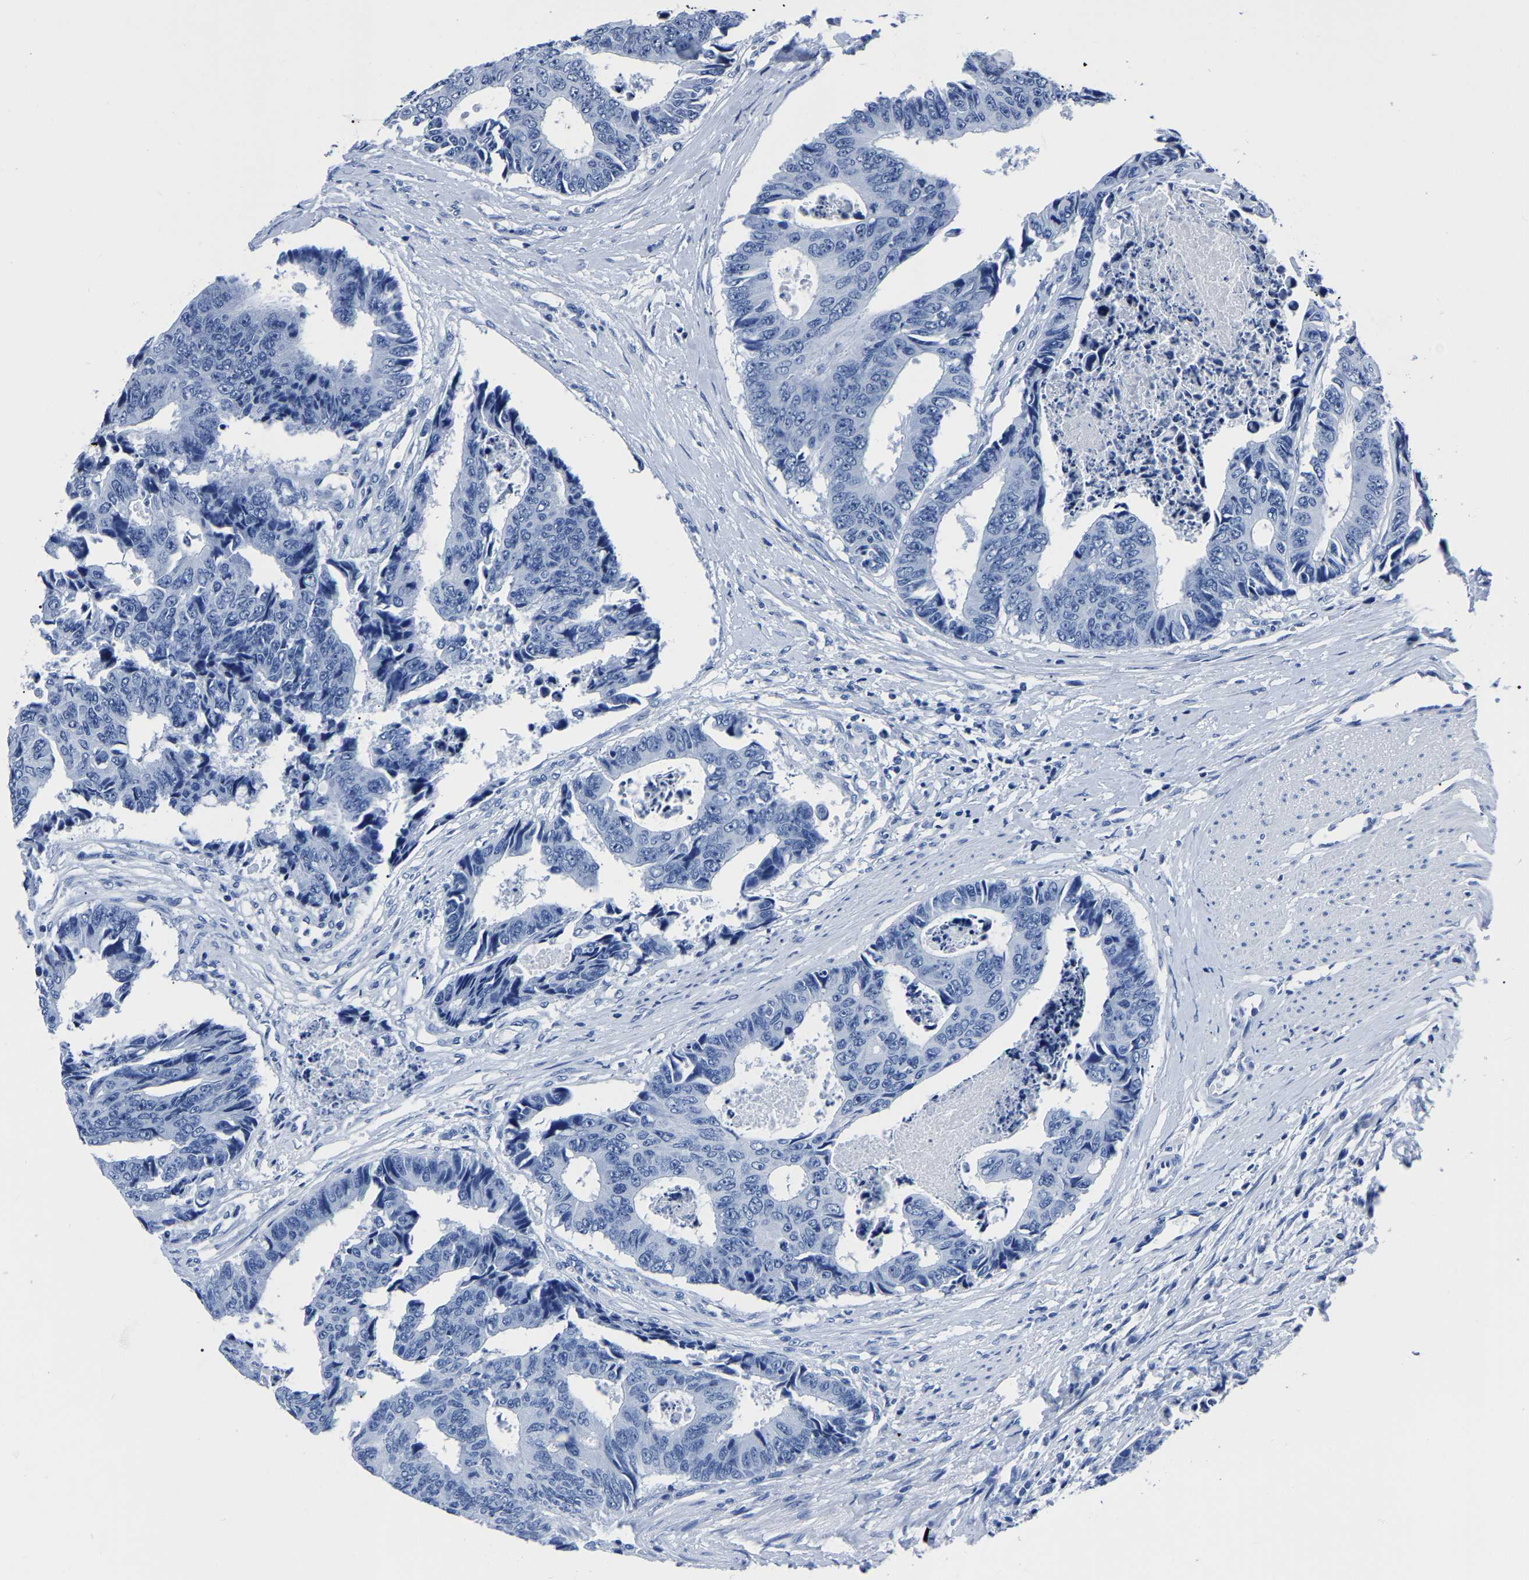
{"staining": {"intensity": "negative", "quantity": "none", "location": "none"}, "tissue": "colorectal cancer", "cell_type": "Tumor cells", "image_type": "cancer", "snomed": [{"axis": "morphology", "description": "Adenocarcinoma, NOS"}, {"axis": "topography", "description": "Rectum"}], "caption": "Immunohistochemistry of colorectal cancer exhibits no staining in tumor cells.", "gene": "IMPG2", "patient": {"sex": "male", "age": 84}}